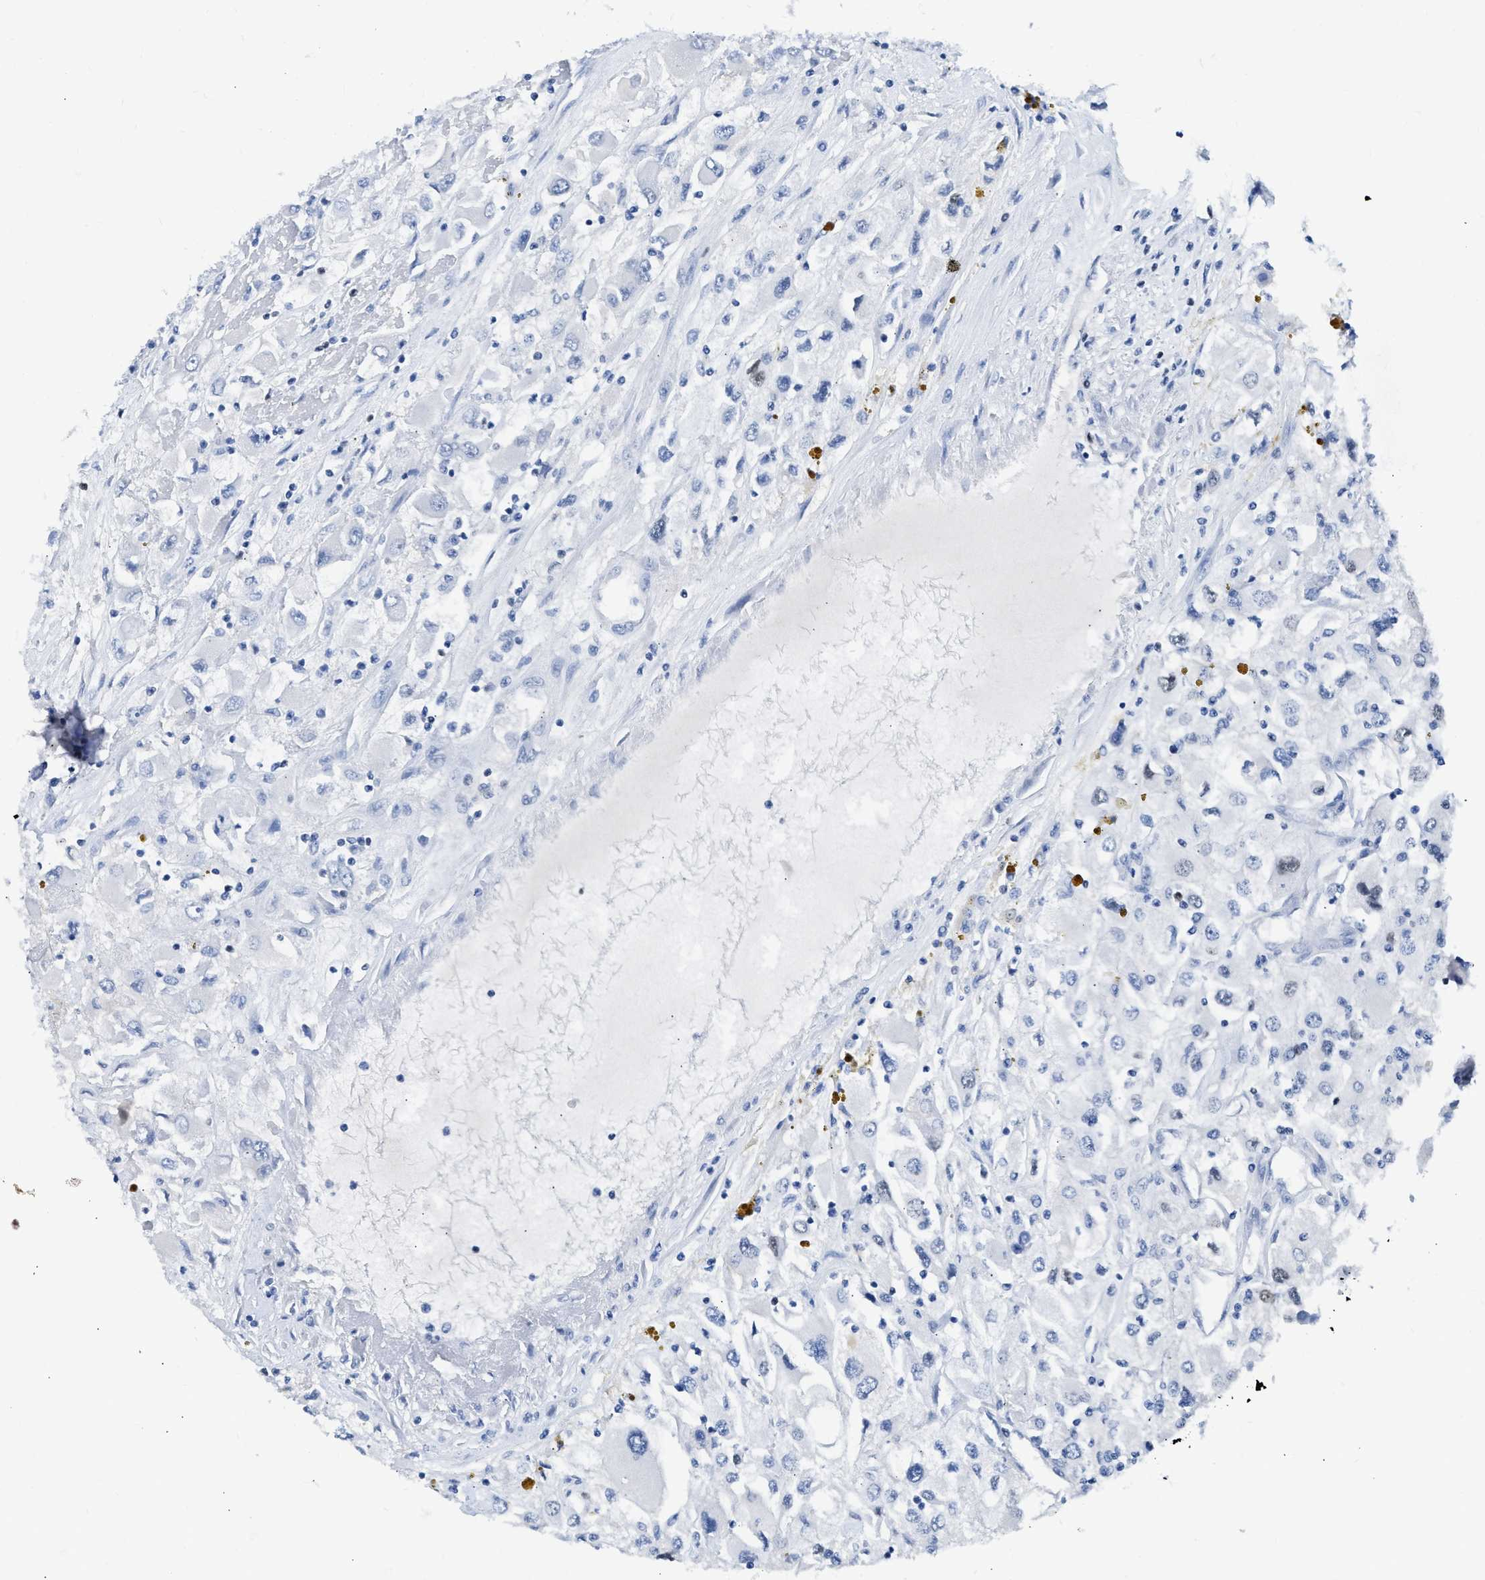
{"staining": {"intensity": "negative", "quantity": "none", "location": "none"}, "tissue": "renal cancer", "cell_type": "Tumor cells", "image_type": "cancer", "snomed": [{"axis": "morphology", "description": "Adenocarcinoma, NOS"}, {"axis": "topography", "description": "Kidney"}], "caption": "Tumor cells are negative for brown protein staining in adenocarcinoma (renal).", "gene": "TCF7", "patient": {"sex": "female", "age": 52}}